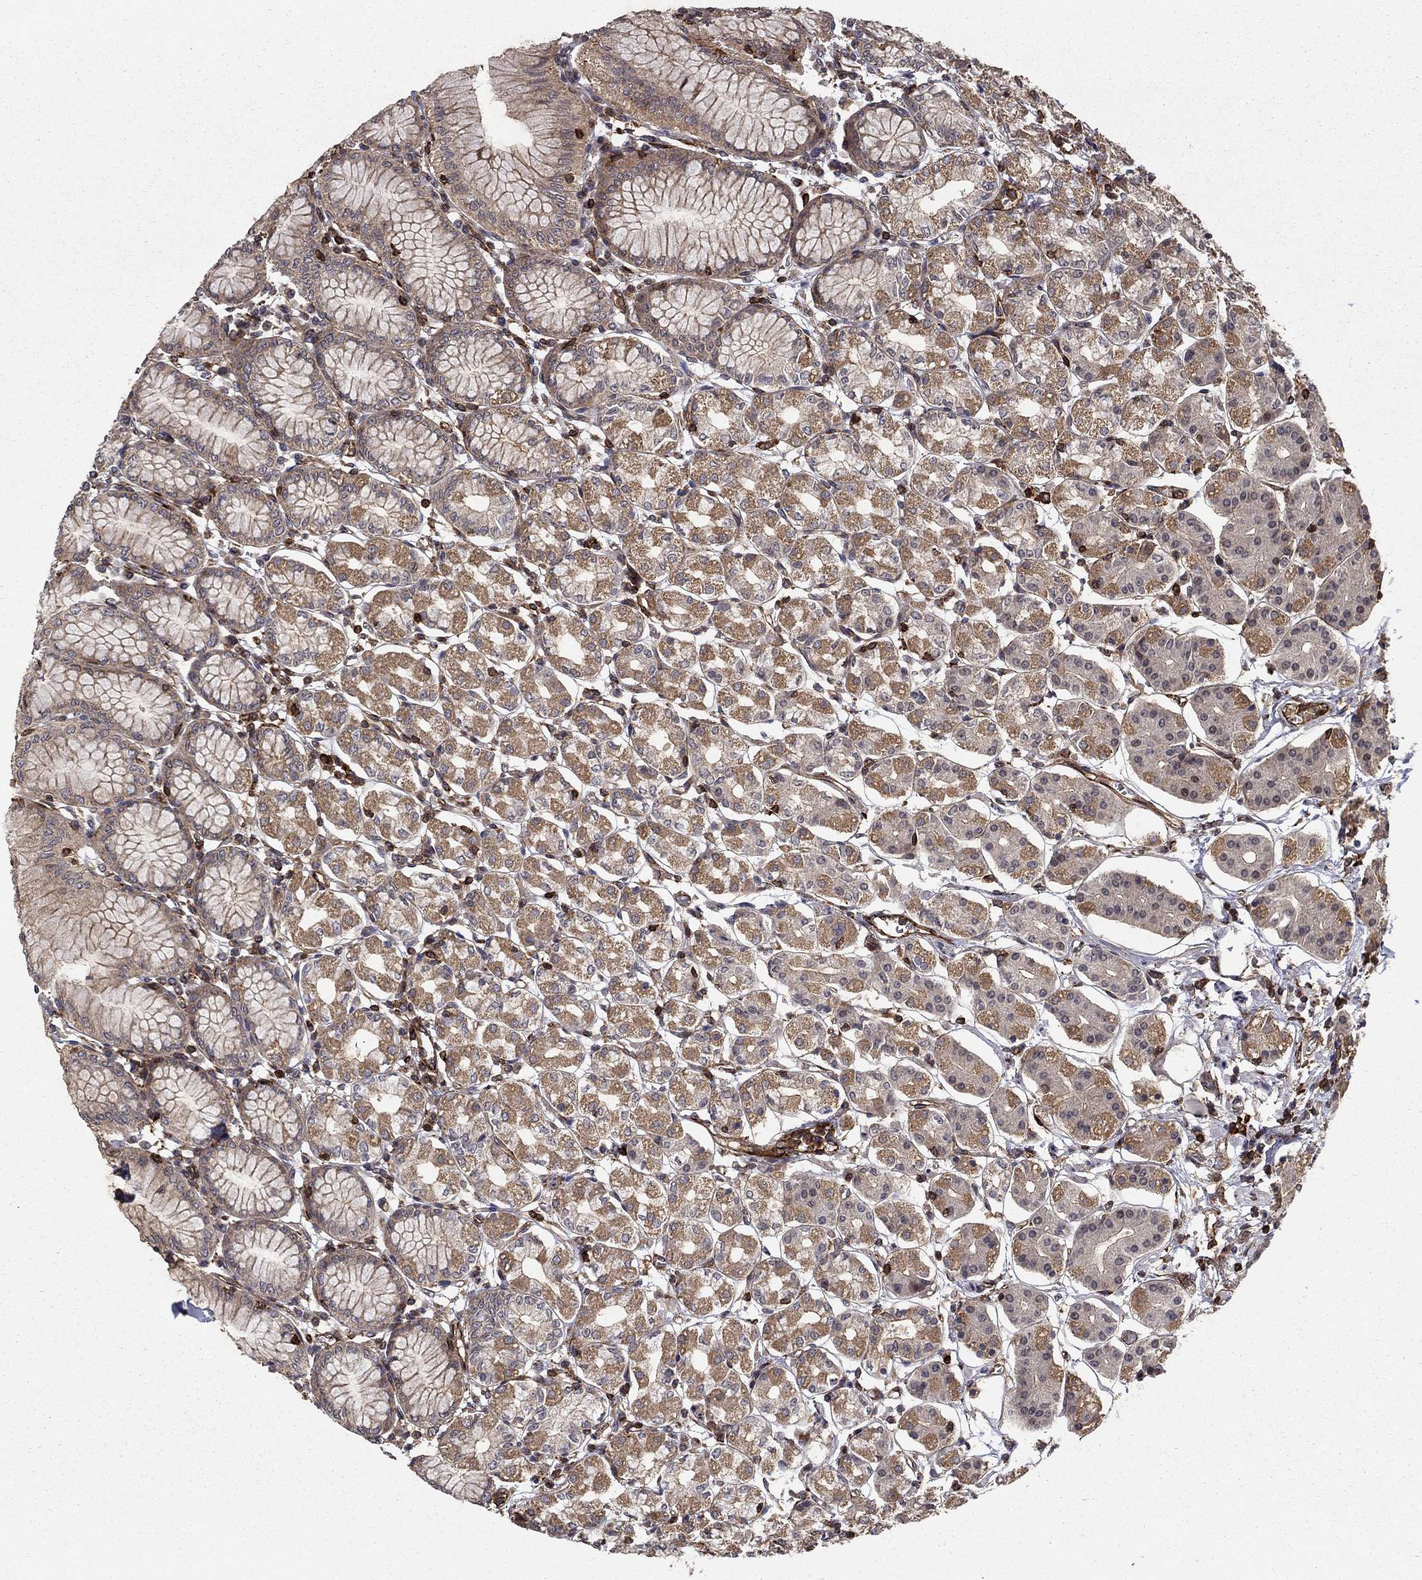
{"staining": {"intensity": "moderate", "quantity": "25%-75%", "location": "cytoplasmic/membranous"}, "tissue": "stomach", "cell_type": "Glandular cells", "image_type": "normal", "snomed": [{"axis": "morphology", "description": "Normal tissue, NOS"}, {"axis": "topography", "description": "Skeletal muscle"}, {"axis": "topography", "description": "Stomach"}], "caption": "This image demonstrates immunohistochemistry (IHC) staining of normal stomach, with medium moderate cytoplasmic/membranous positivity in about 25%-75% of glandular cells.", "gene": "ADM", "patient": {"sex": "female", "age": 57}}